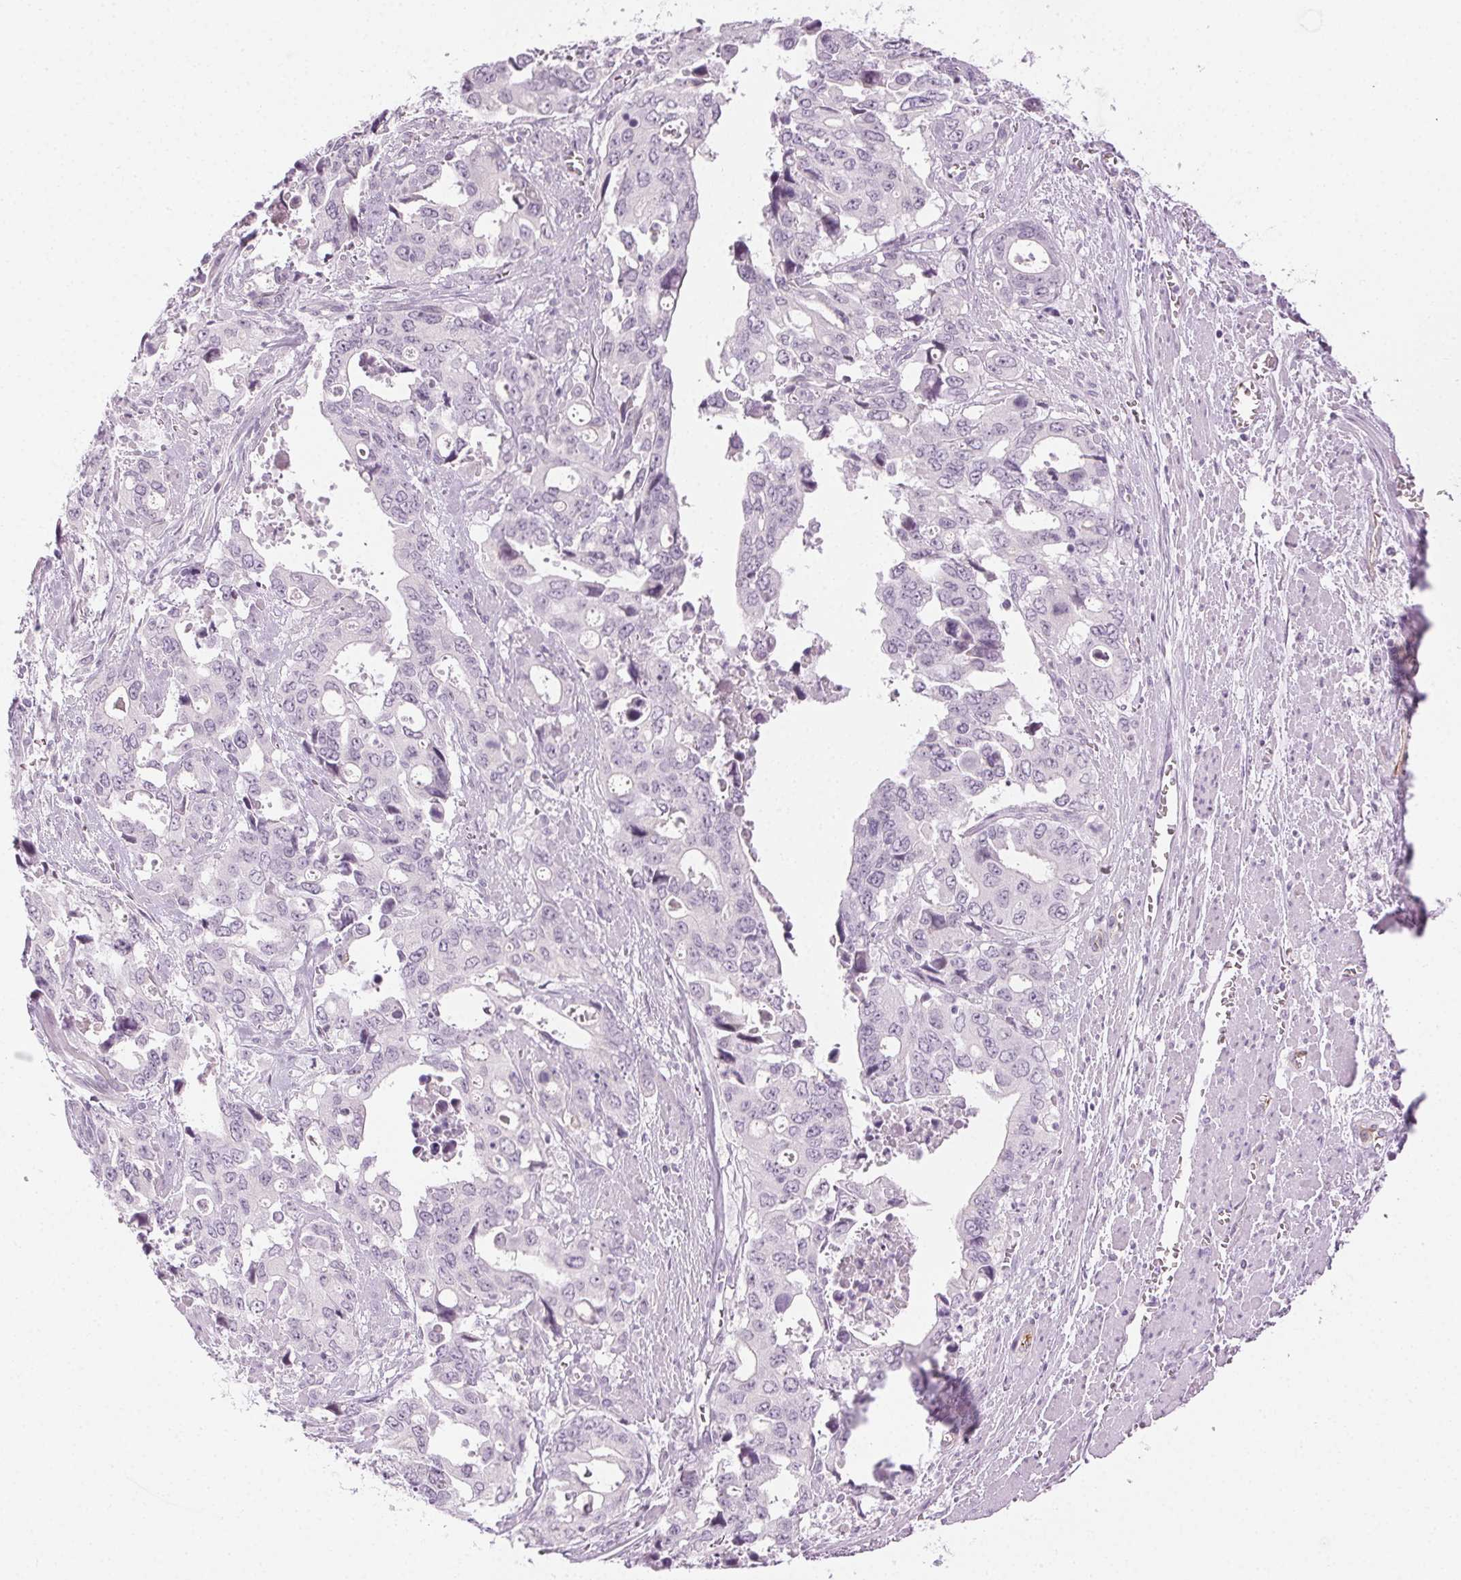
{"staining": {"intensity": "negative", "quantity": "none", "location": "none"}, "tissue": "stomach cancer", "cell_type": "Tumor cells", "image_type": "cancer", "snomed": [{"axis": "morphology", "description": "Adenocarcinoma, NOS"}, {"axis": "topography", "description": "Stomach, upper"}], "caption": "Tumor cells show no significant positivity in stomach adenocarcinoma.", "gene": "AIF1L", "patient": {"sex": "male", "age": 74}}